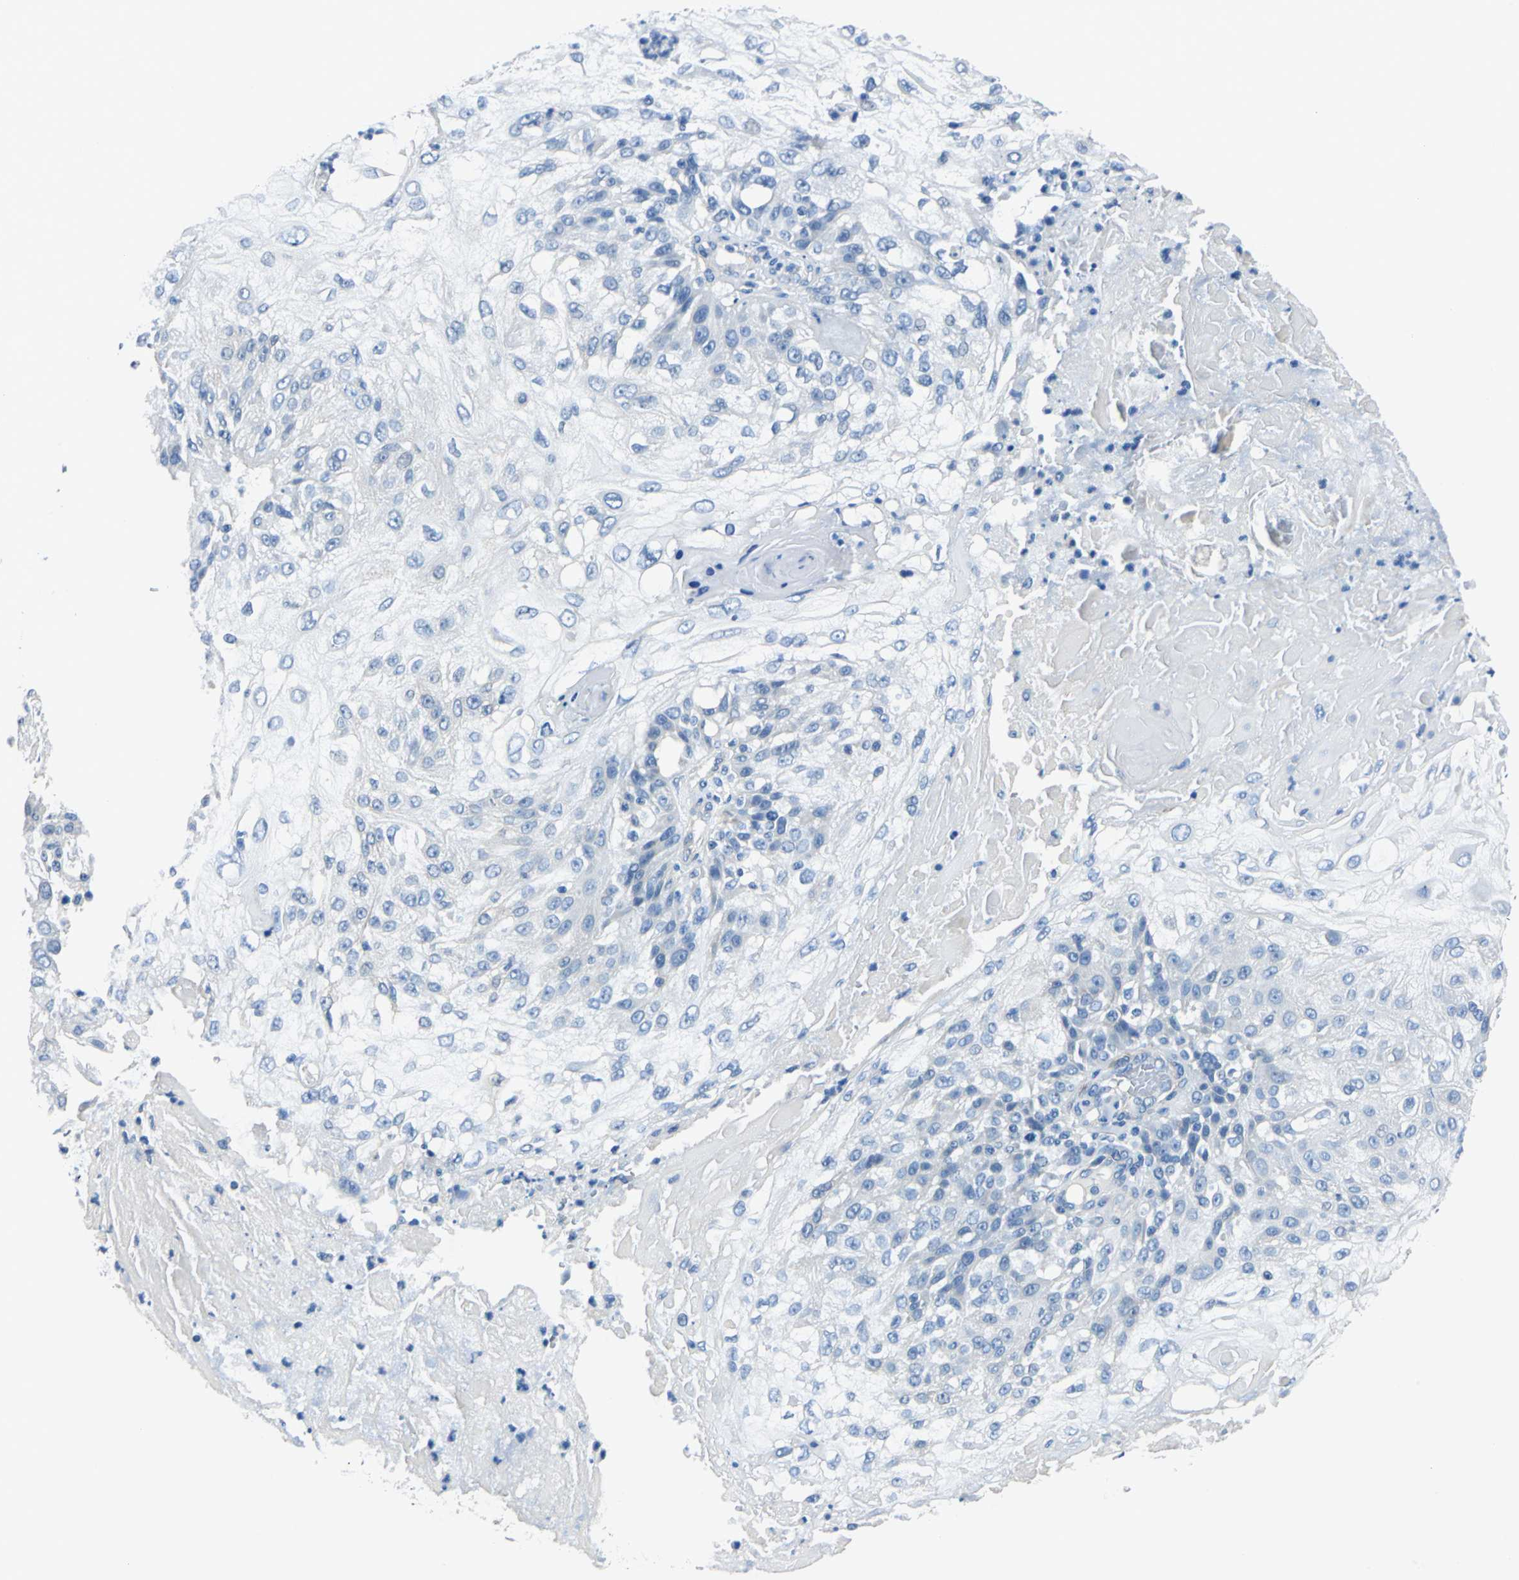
{"staining": {"intensity": "negative", "quantity": "none", "location": "none"}, "tissue": "skin cancer", "cell_type": "Tumor cells", "image_type": "cancer", "snomed": [{"axis": "morphology", "description": "Normal tissue, NOS"}, {"axis": "morphology", "description": "Squamous cell carcinoma, NOS"}, {"axis": "topography", "description": "Skin"}], "caption": "This is a histopathology image of immunohistochemistry (IHC) staining of skin squamous cell carcinoma, which shows no expression in tumor cells.", "gene": "AKAP12", "patient": {"sex": "female", "age": 83}}